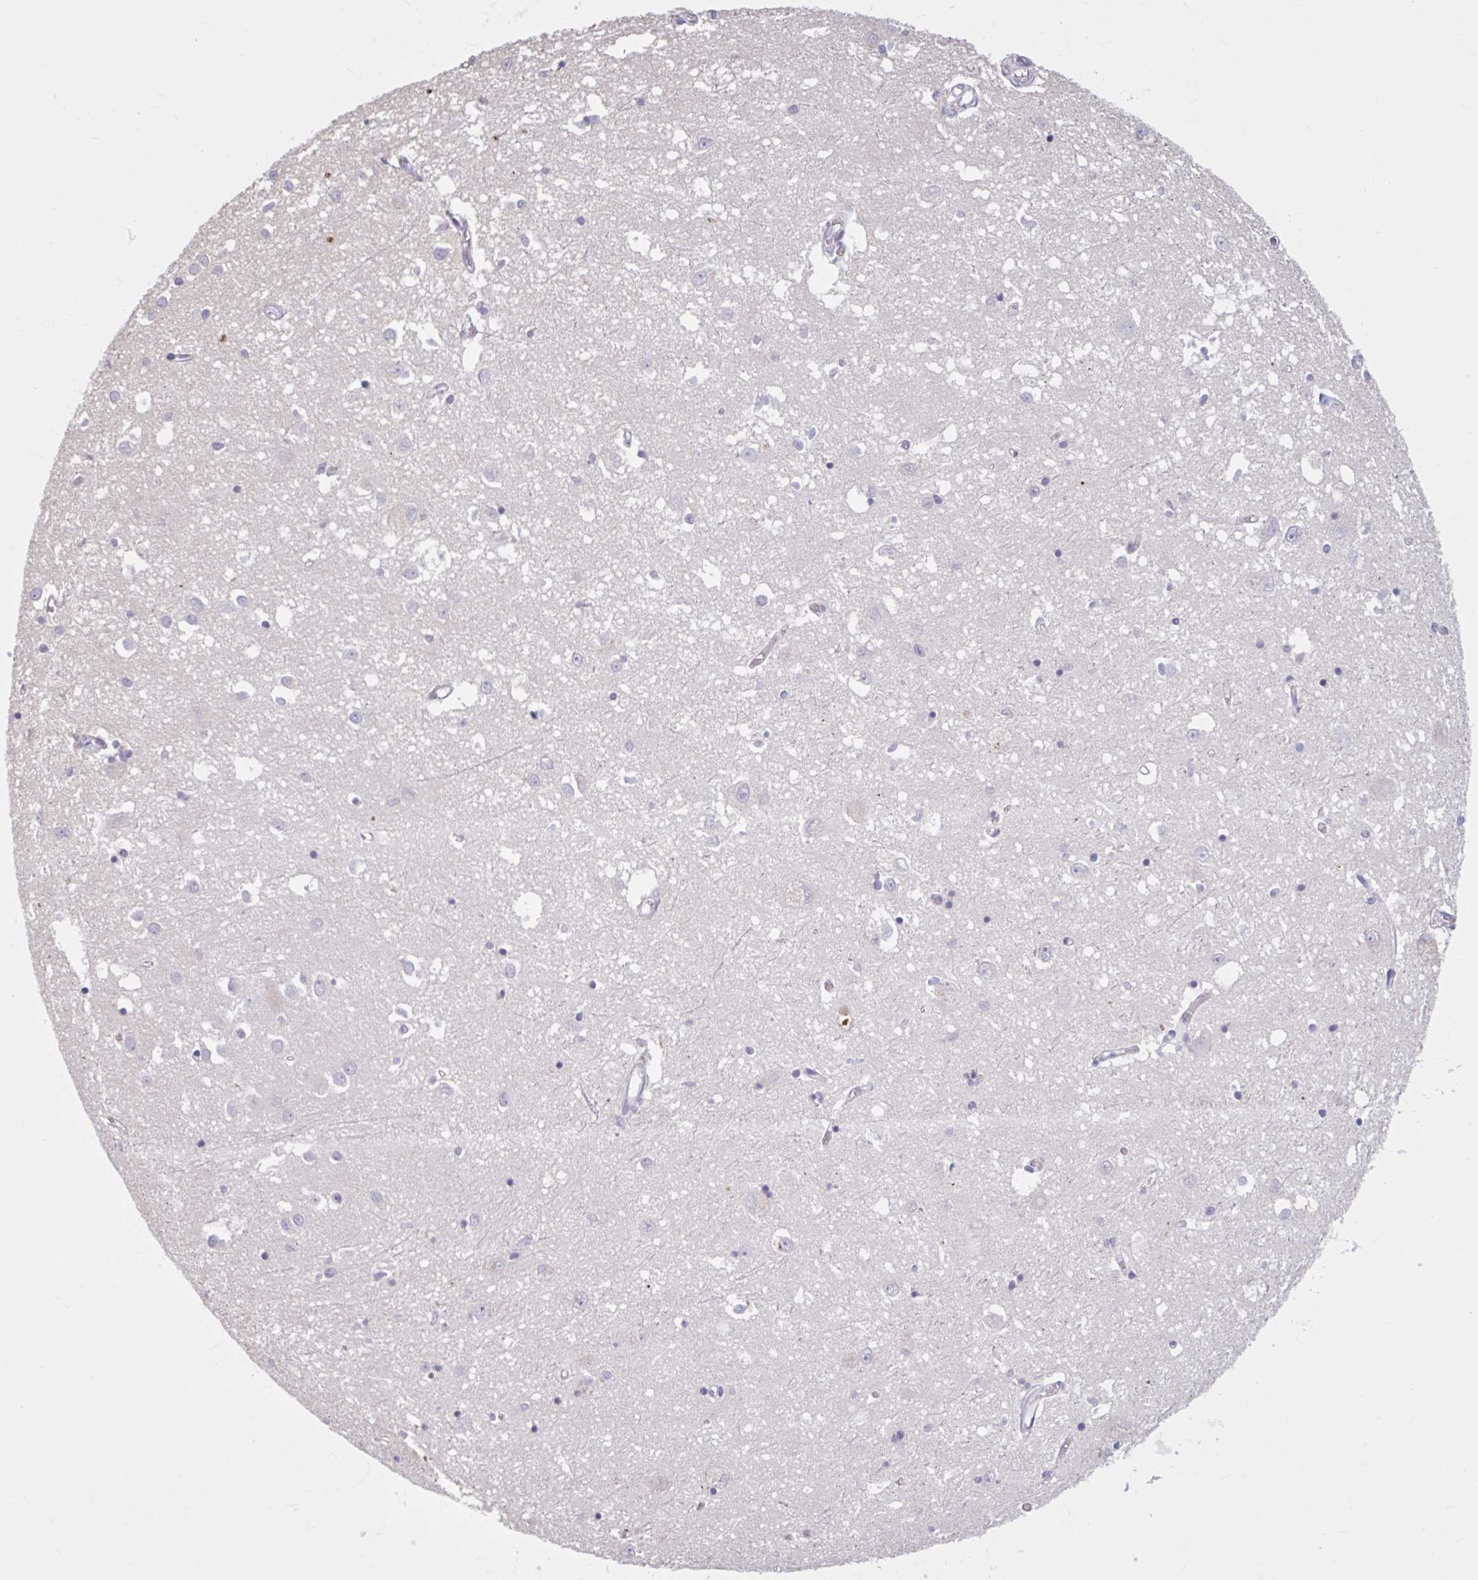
{"staining": {"intensity": "negative", "quantity": "none", "location": "none"}, "tissue": "caudate", "cell_type": "Glial cells", "image_type": "normal", "snomed": [{"axis": "morphology", "description": "Normal tissue, NOS"}, {"axis": "topography", "description": "Lateral ventricle wall"}], "caption": "The immunohistochemistry (IHC) photomicrograph has no significant staining in glial cells of caudate.", "gene": "CDH19", "patient": {"sex": "male", "age": 70}}